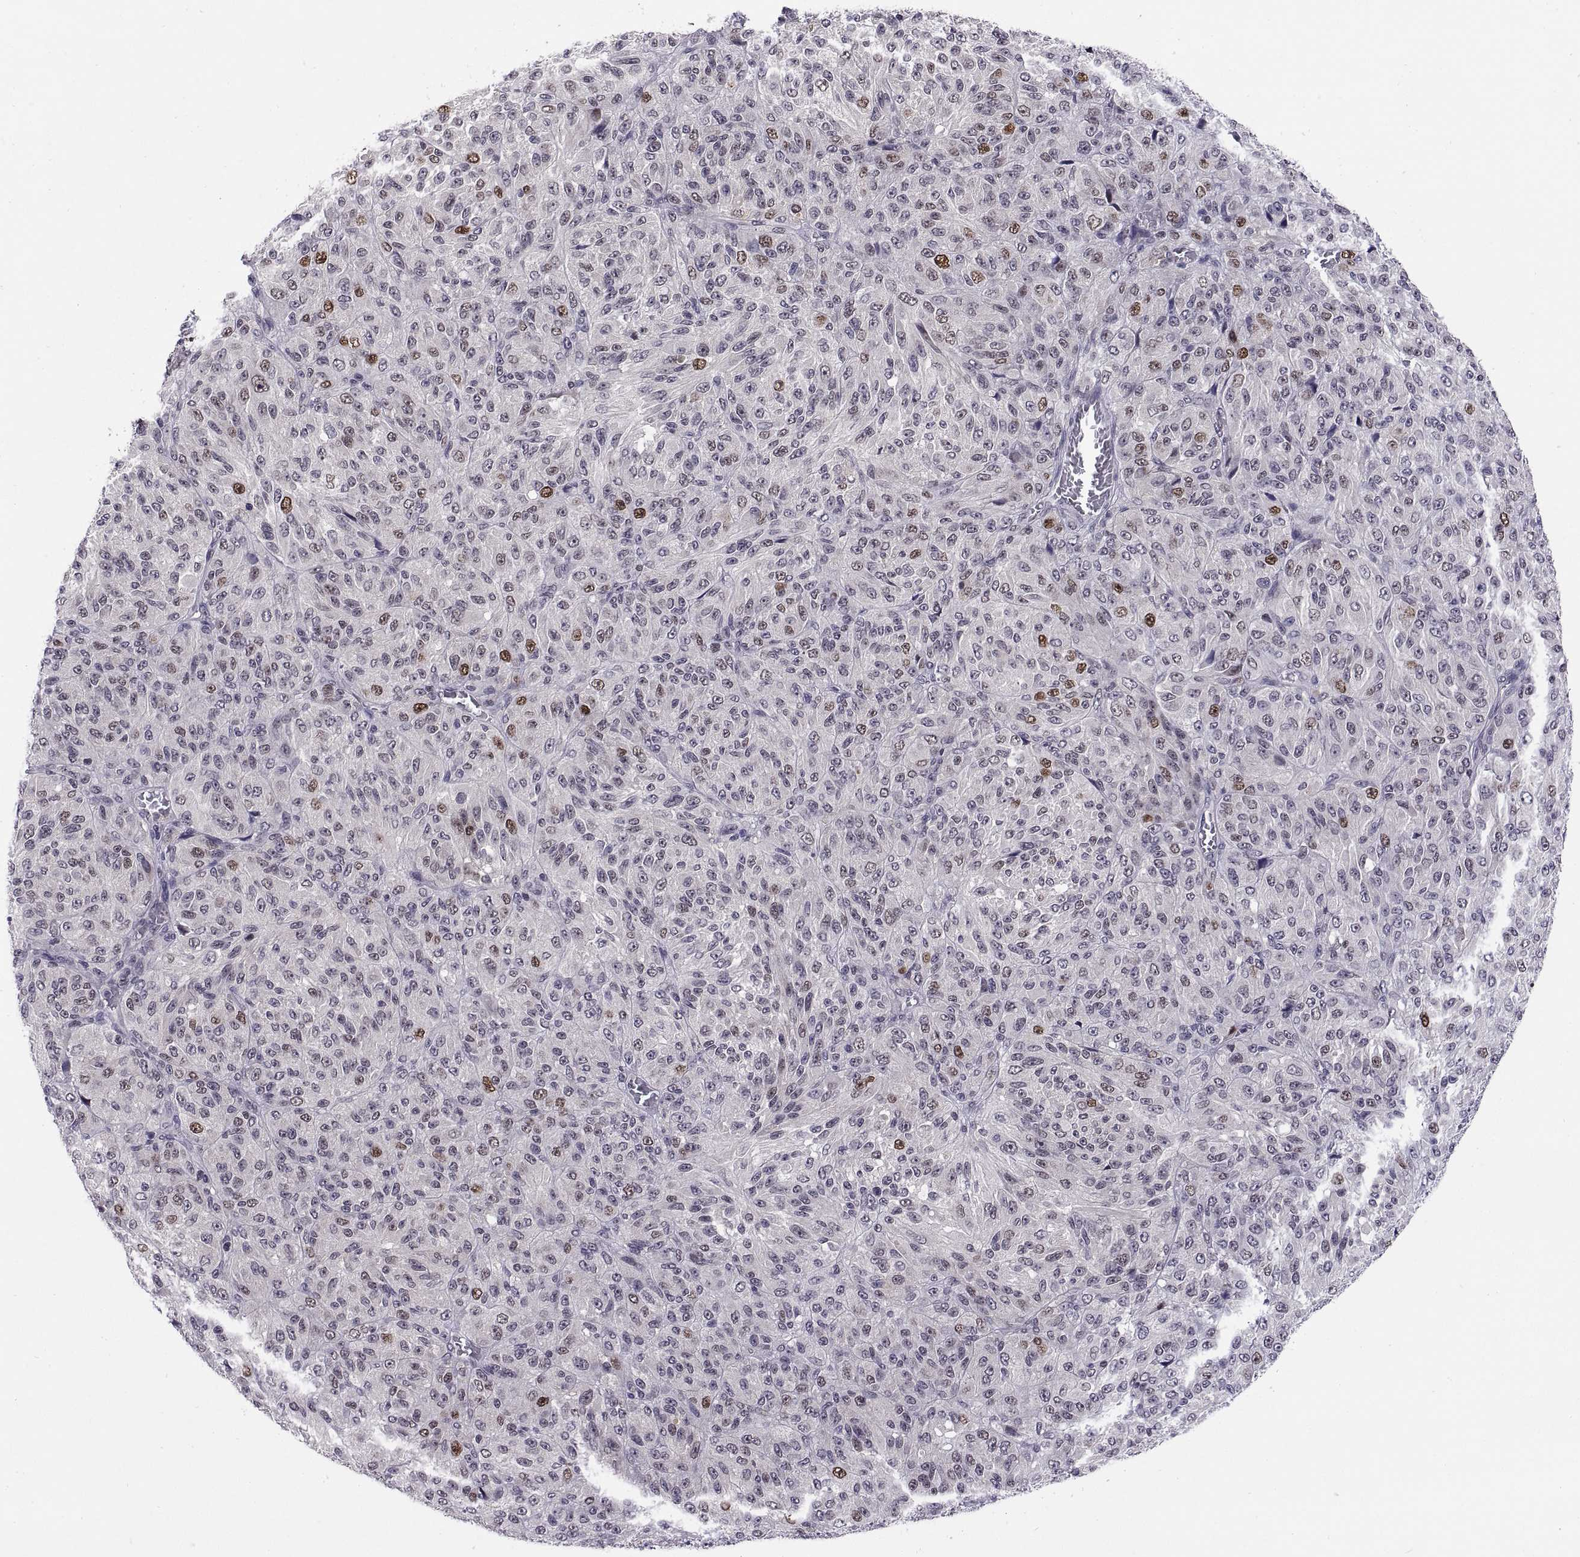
{"staining": {"intensity": "moderate", "quantity": "<25%", "location": "nuclear"}, "tissue": "melanoma", "cell_type": "Tumor cells", "image_type": "cancer", "snomed": [{"axis": "morphology", "description": "Malignant melanoma, Metastatic site"}, {"axis": "topography", "description": "Brain"}], "caption": "Immunohistochemical staining of human melanoma exhibits low levels of moderate nuclear positivity in approximately <25% of tumor cells.", "gene": "CHFR", "patient": {"sex": "female", "age": 56}}